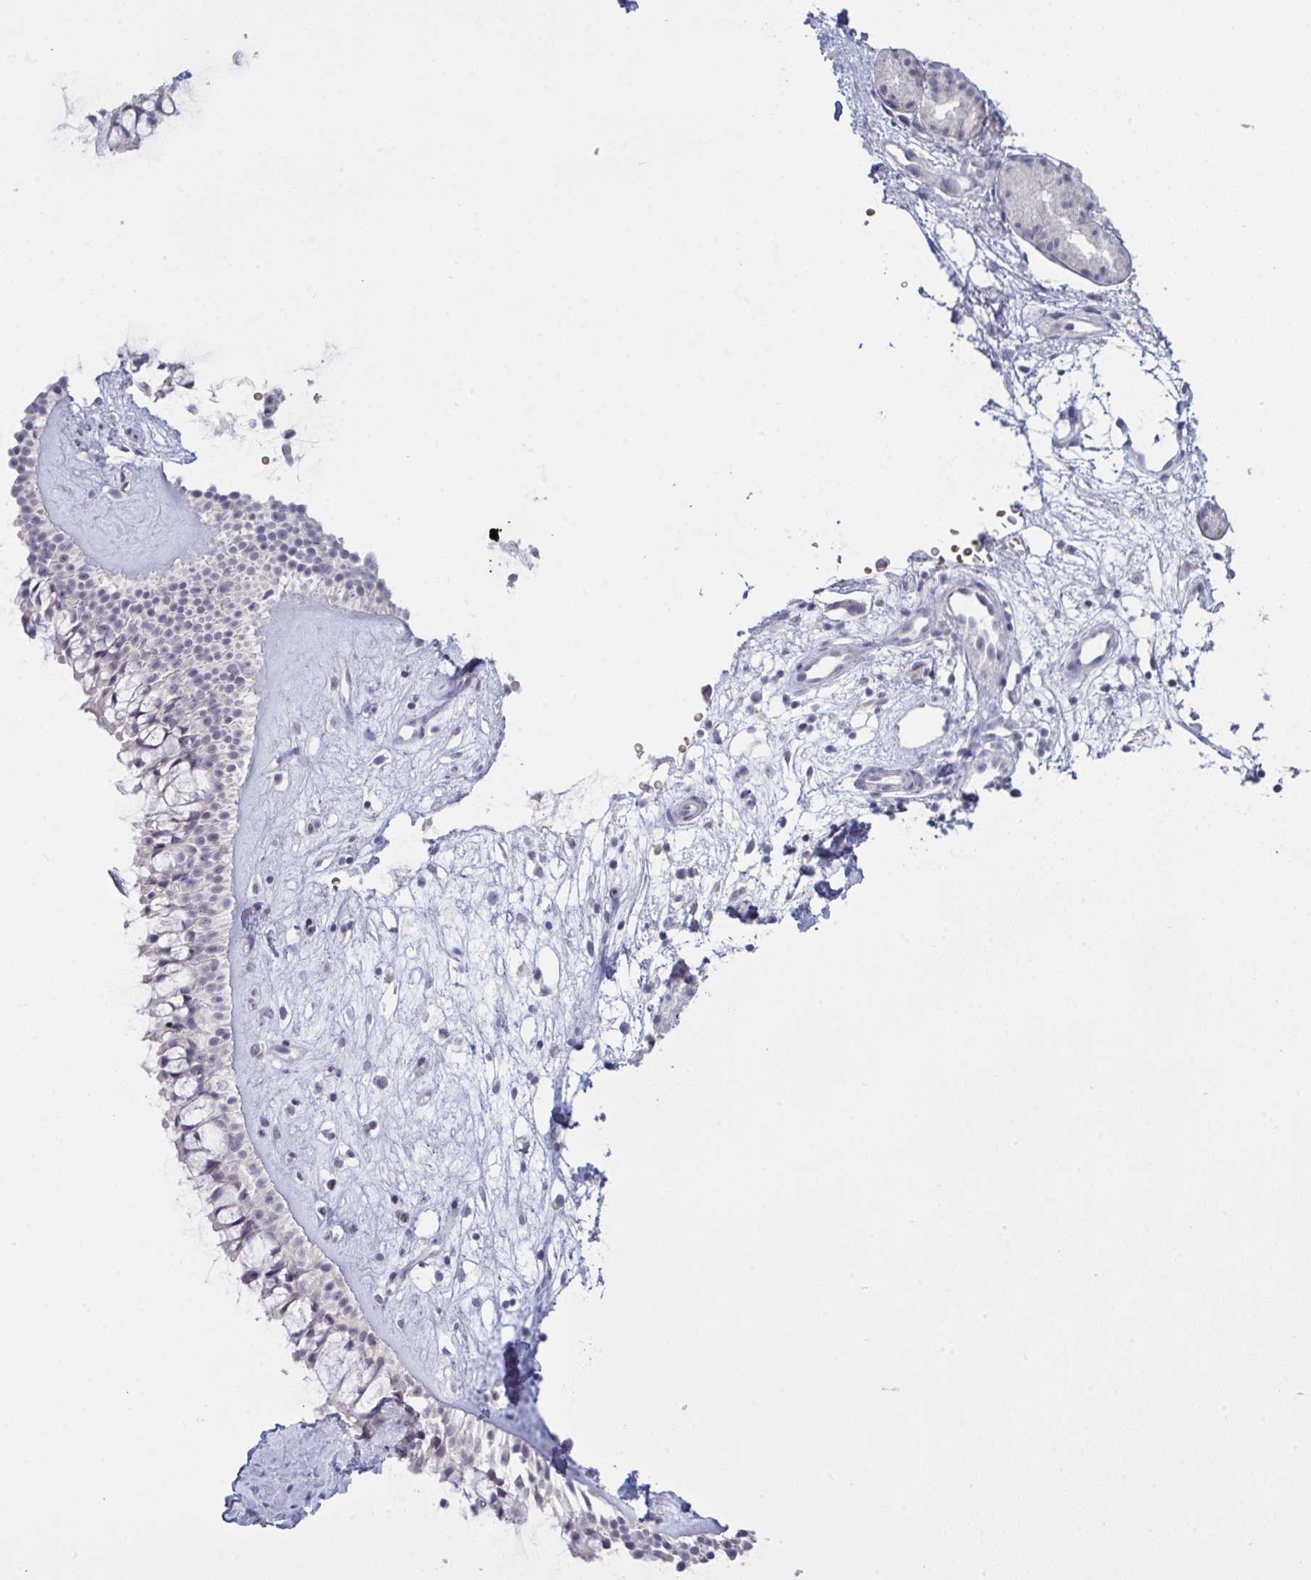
{"staining": {"intensity": "weak", "quantity": "<25%", "location": "cytoplasmic/membranous"}, "tissue": "nasopharynx", "cell_type": "Respiratory epithelial cells", "image_type": "normal", "snomed": [{"axis": "morphology", "description": "Normal tissue, NOS"}, {"axis": "topography", "description": "Nasopharynx"}], "caption": "Immunohistochemical staining of normal nasopharynx displays no significant expression in respiratory epithelial cells.", "gene": "ZNF784", "patient": {"sex": "male", "age": 32}}